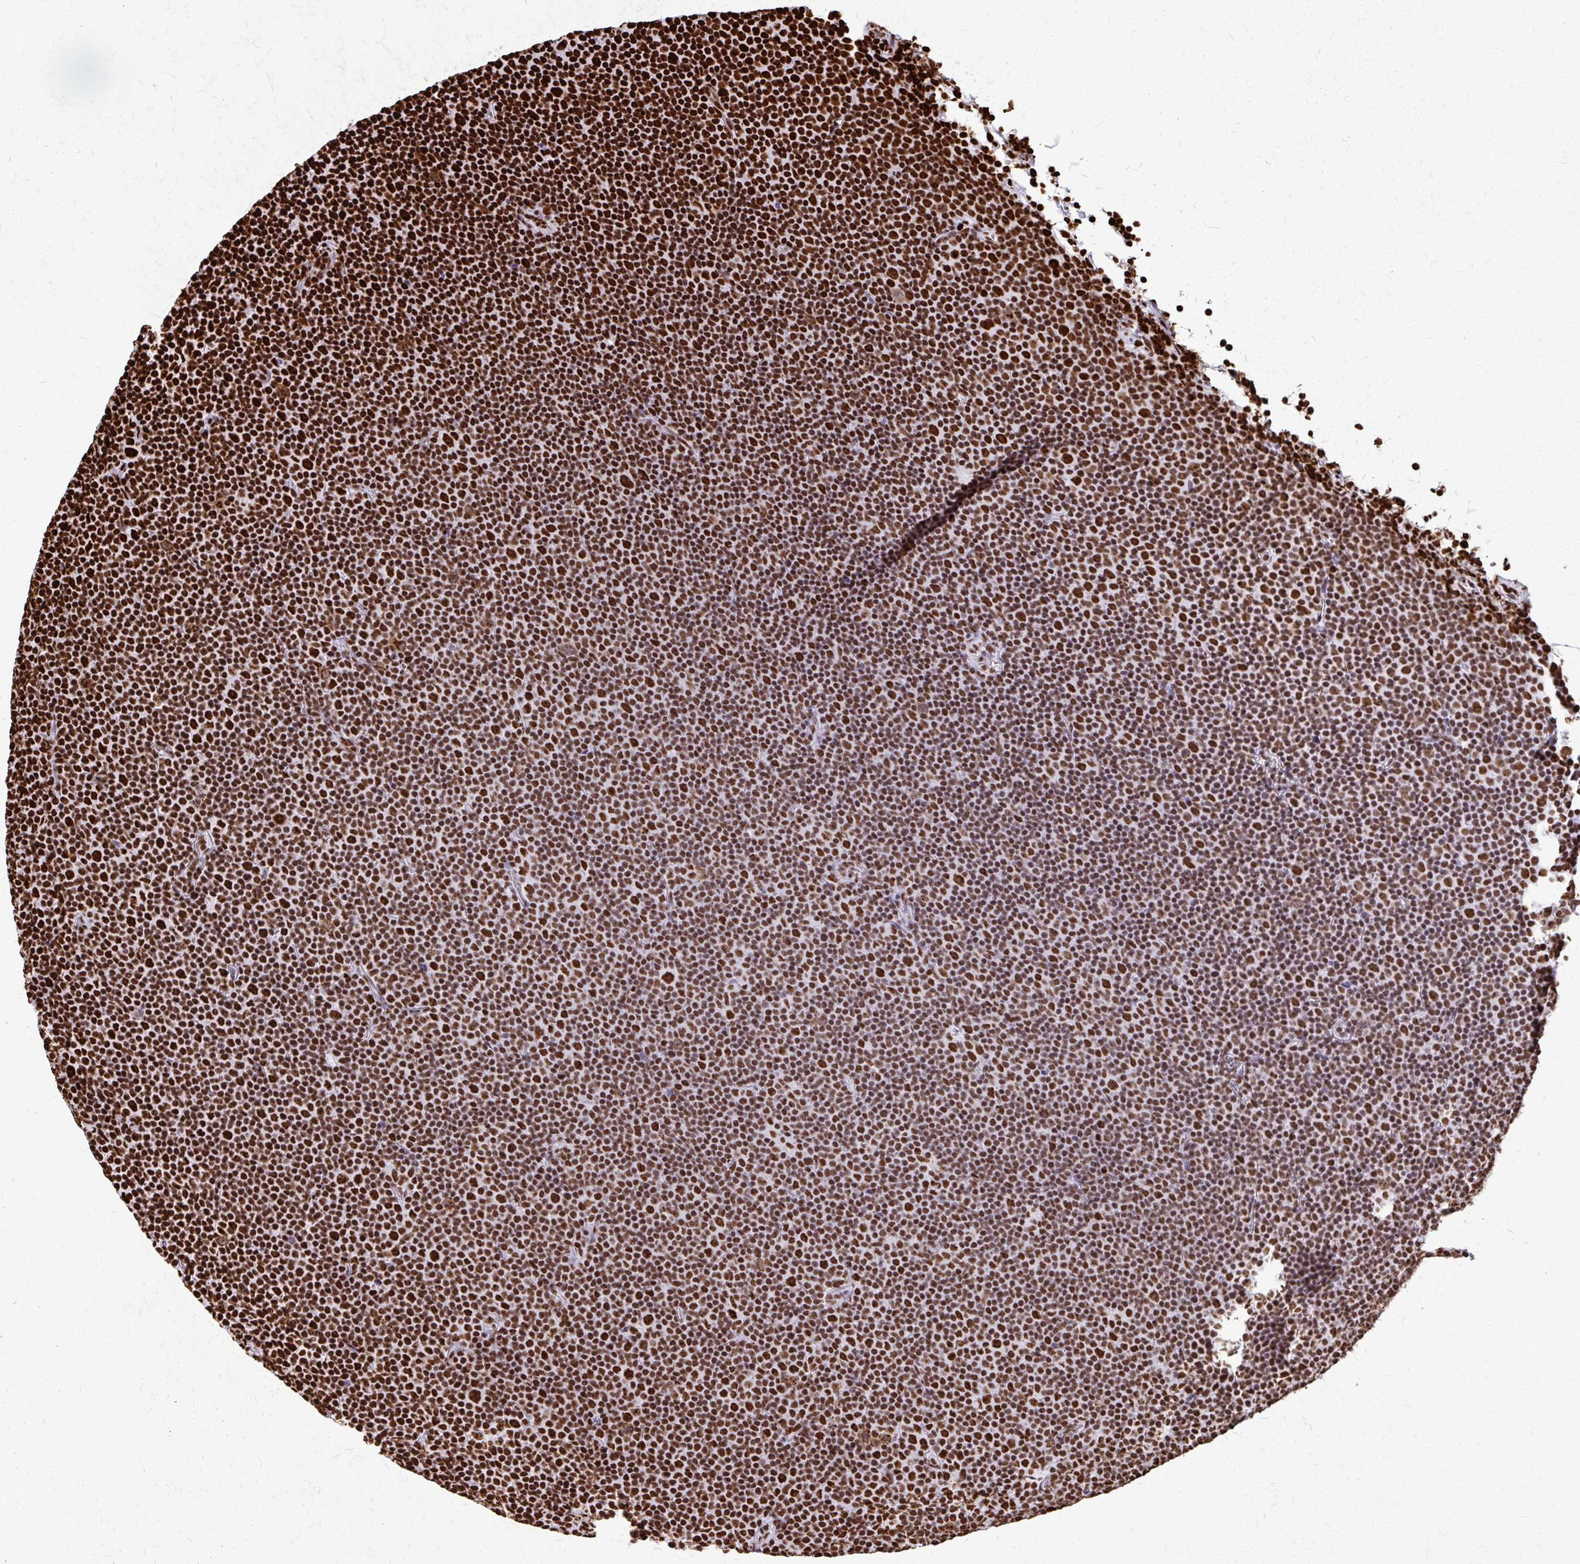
{"staining": {"intensity": "strong", "quantity": ">75%", "location": "nuclear"}, "tissue": "lymphoma", "cell_type": "Tumor cells", "image_type": "cancer", "snomed": [{"axis": "morphology", "description": "Malignant lymphoma, non-Hodgkin's type, Low grade"}, {"axis": "topography", "description": "Lymph node"}], "caption": "IHC photomicrograph of lymphoma stained for a protein (brown), which exhibits high levels of strong nuclear staining in about >75% of tumor cells.", "gene": "SFPQ", "patient": {"sex": "female", "age": 67}}